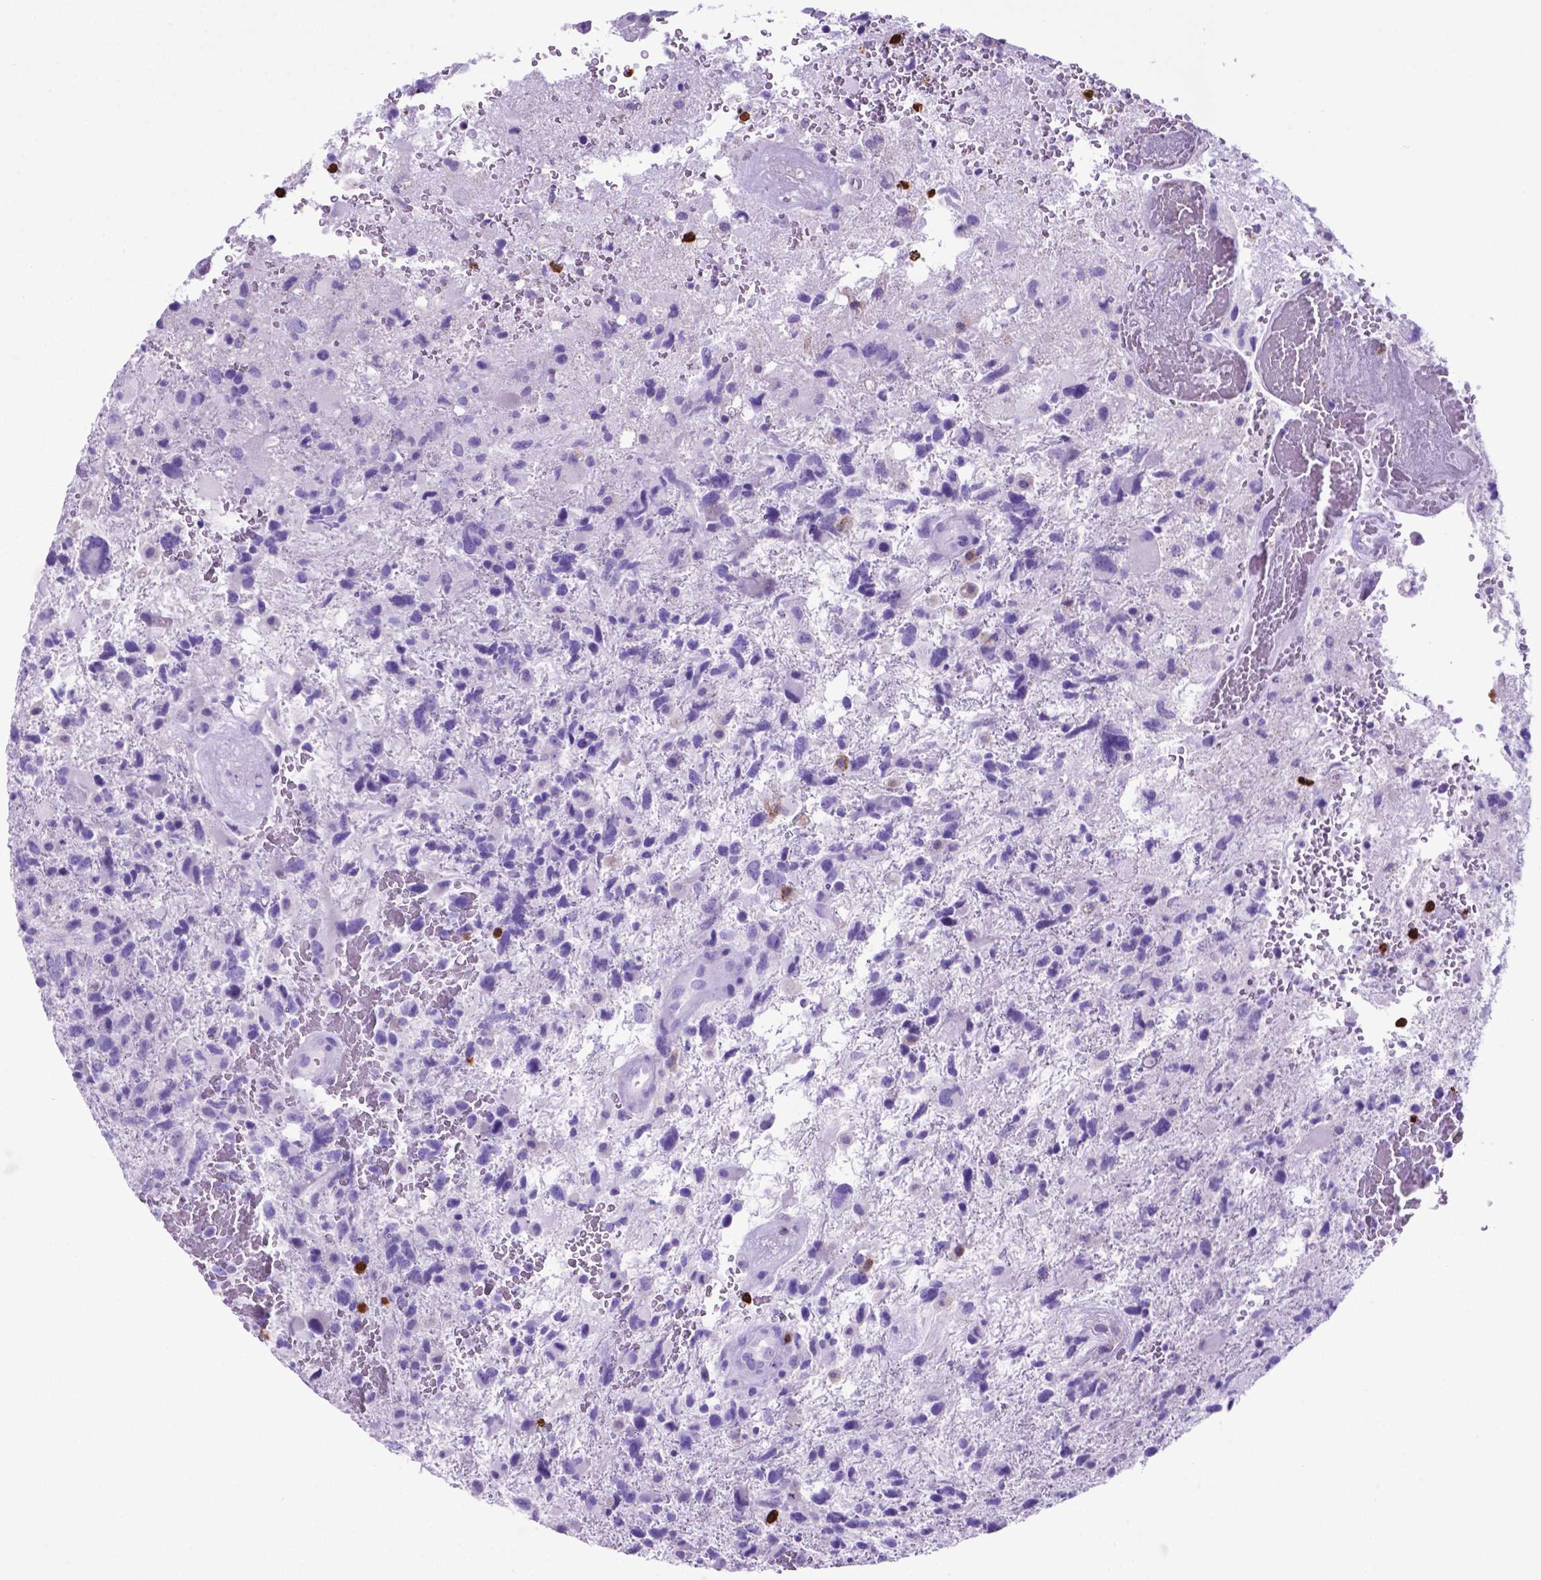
{"staining": {"intensity": "negative", "quantity": "none", "location": "none"}, "tissue": "glioma", "cell_type": "Tumor cells", "image_type": "cancer", "snomed": [{"axis": "morphology", "description": "Glioma, malignant, High grade"}, {"axis": "topography", "description": "Brain"}], "caption": "Immunohistochemistry of human glioma displays no staining in tumor cells. (DAB immunohistochemistry (IHC), high magnification).", "gene": "LZTR1", "patient": {"sex": "female", "age": 71}}